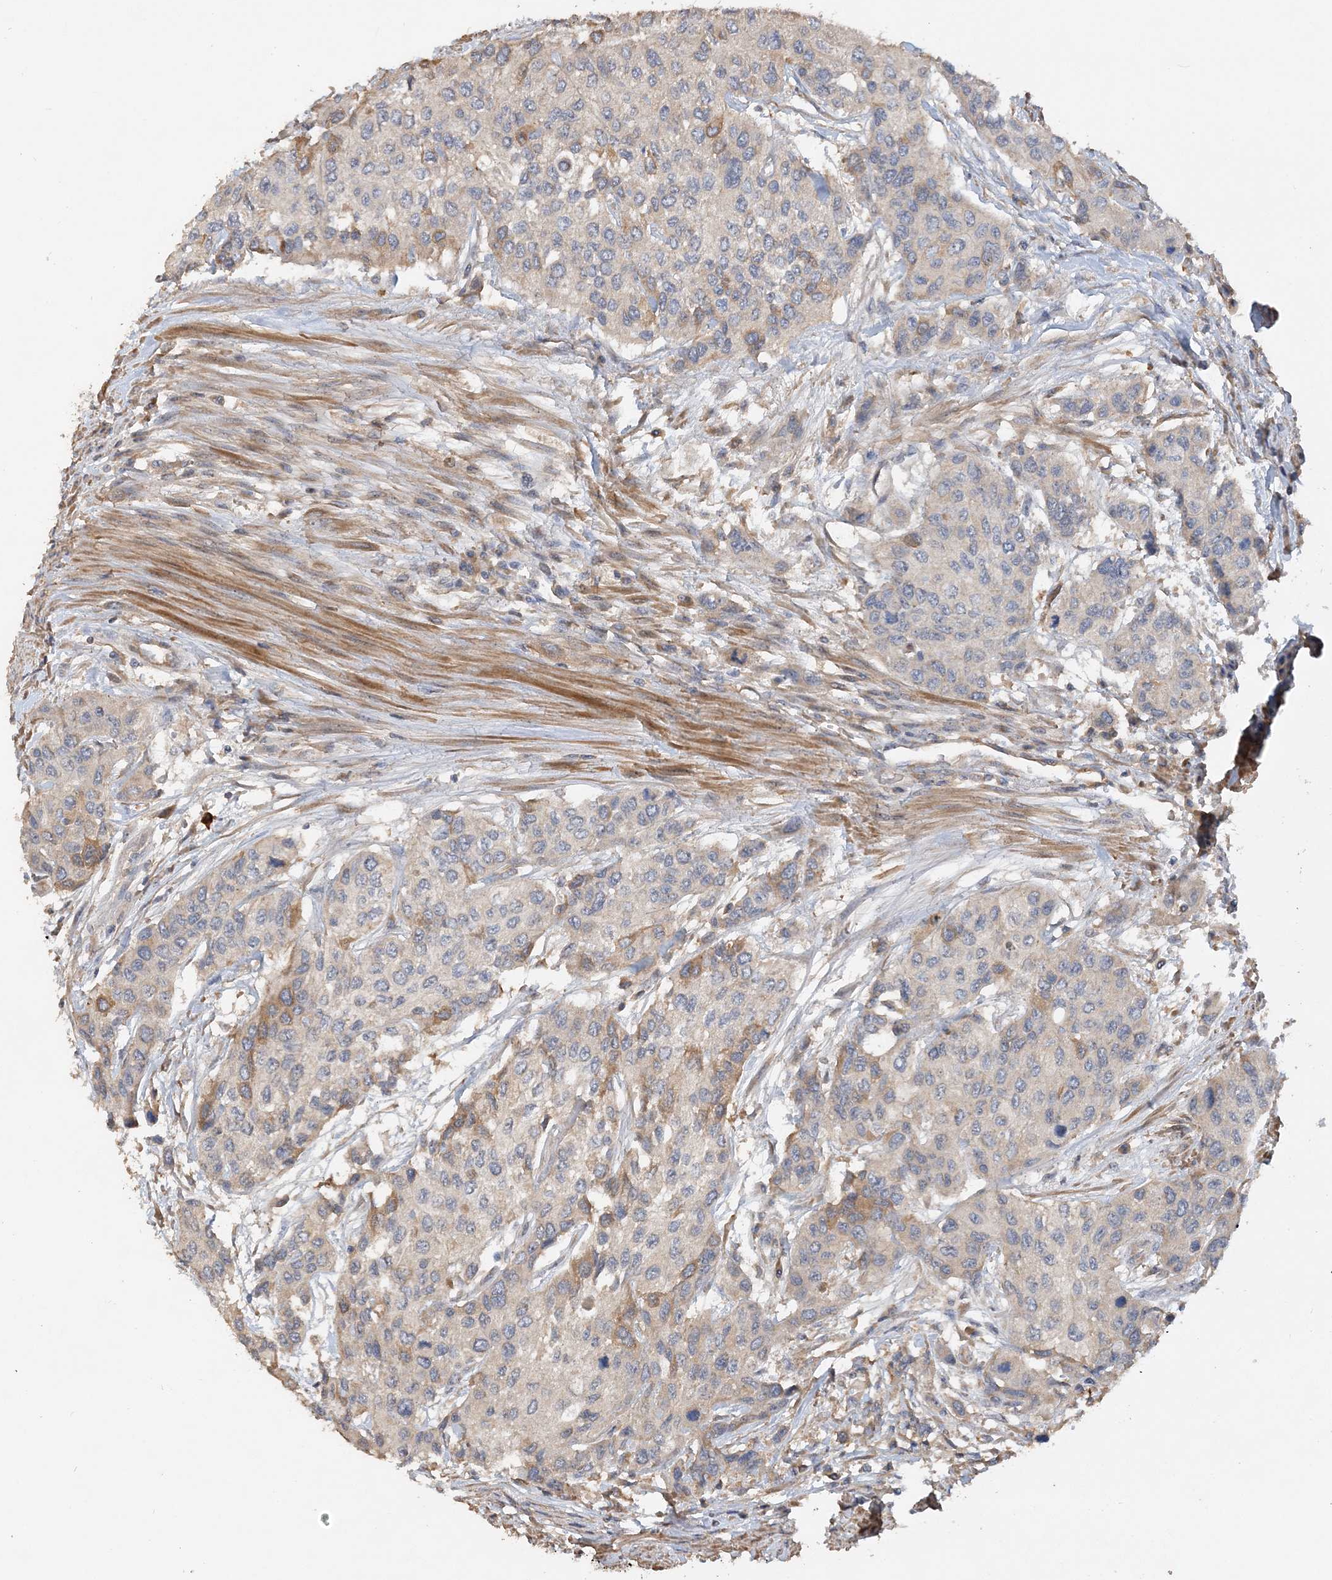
{"staining": {"intensity": "moderate", "quantity": "<25%", "location": "cytoplasmic/membranous"}, "tissue": "urothelial cancer", "cell_type": "Tumor cells", "image_type": "cancer", "snomed": [{"axis": "morphology", "description": "Normal tissue, NOS"}, {"axis": "morphology", "description": "Urothelial carcinoma, High grade"}, {"axis": "topography", "description": "Vascular tissue"}, {"axis": "topography", "description": "Urinary bladder"}], "caption": "Protein staining of high-grade urothelial carcinoma tissue reveals moderate cytoplasmic/membranous expression in approximately <25% of tumor cells.", "gene": "GRINA", "patient": {"sex": "female", "age": 56}}